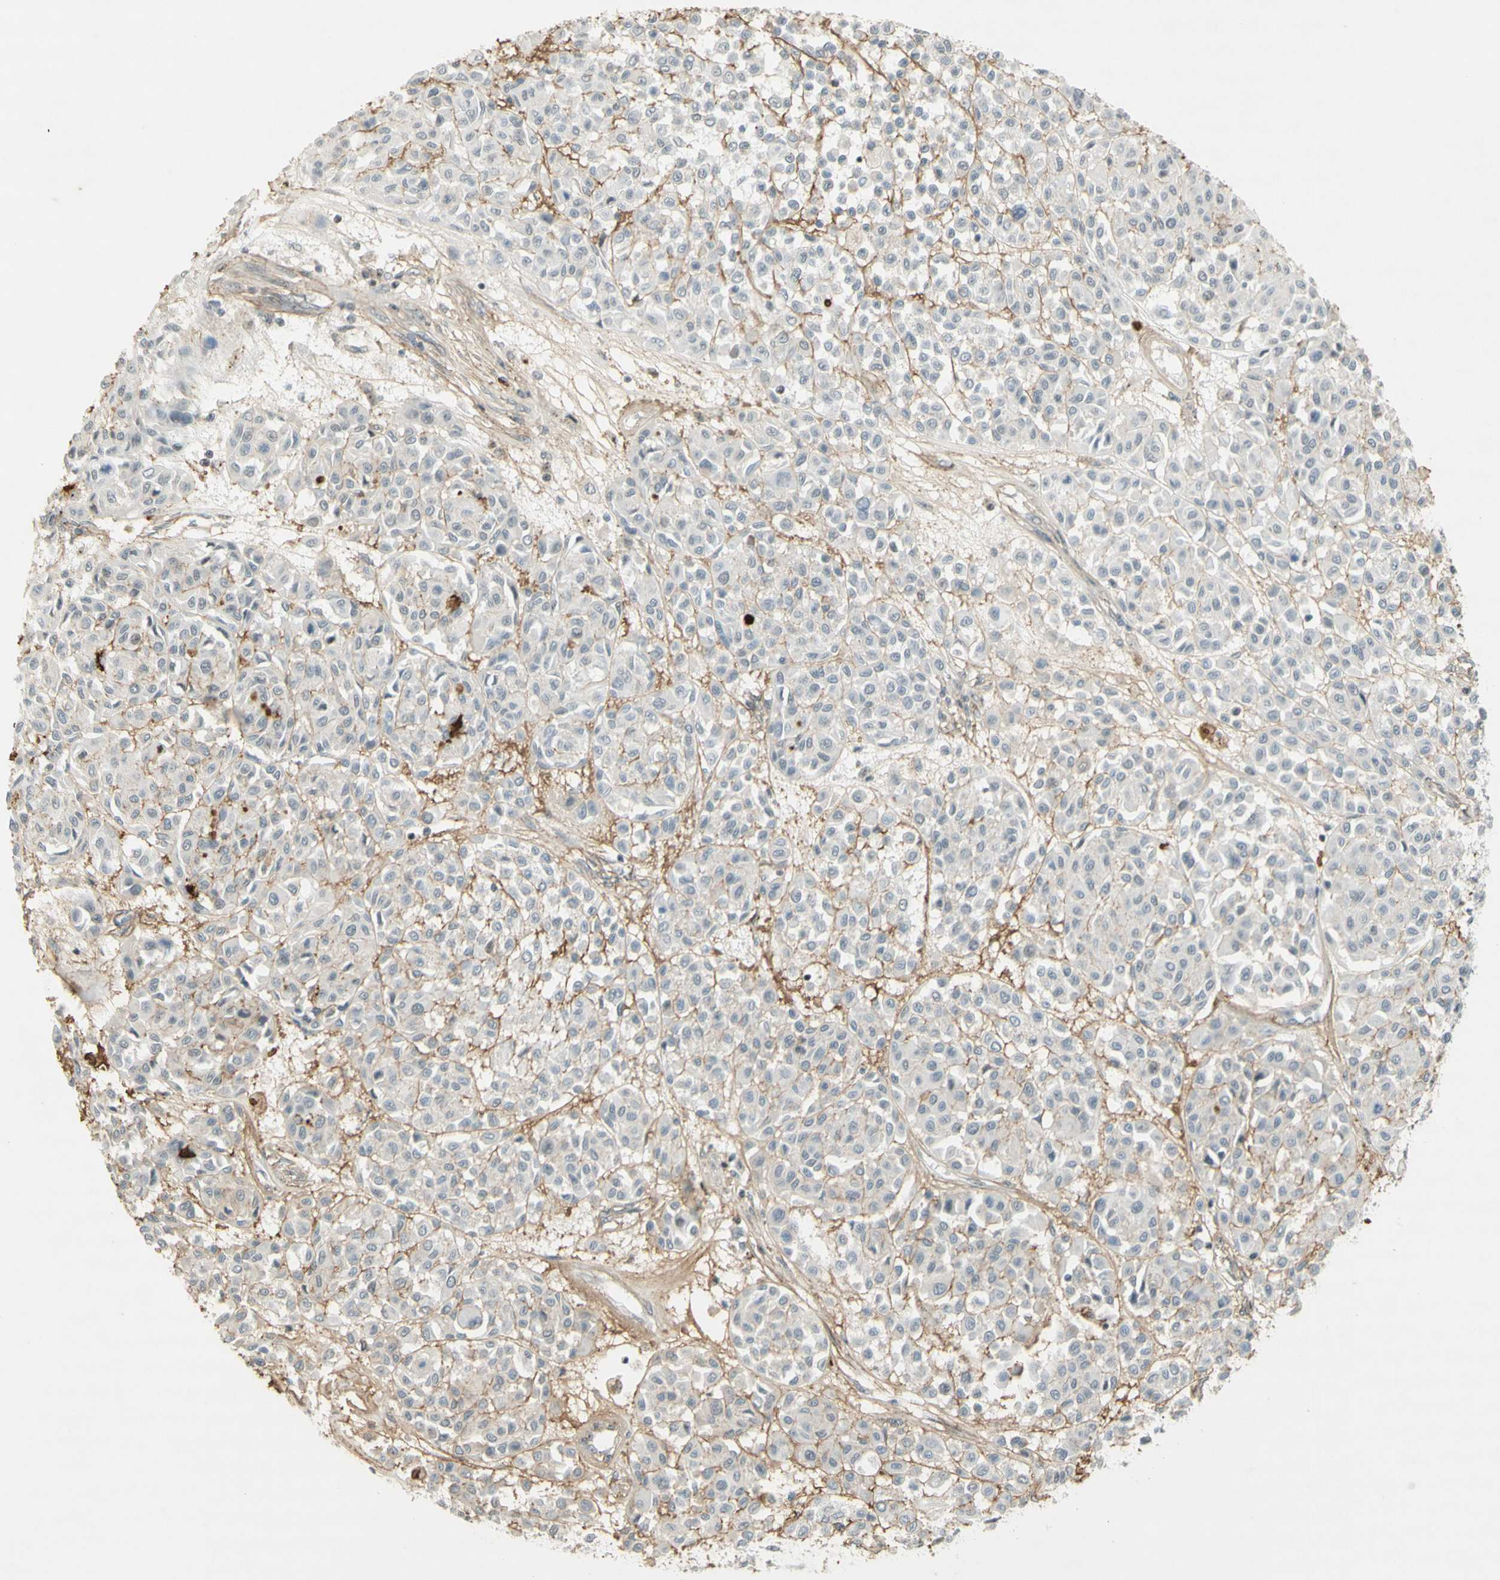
{"staining": {"intensity": "negative", "quantity": "none", "location": "none"}, "tissue": "melanoma", "cell_type": "Tumor cells", "image_type": "cancer", "snomed": [{"axis": "morphology", "description": "Malignant melanoma, Metastatic site"}, {"axis": "topography", "description": "Soft tissue"}], "caption": "Tumor cells show no significant protein positivity in malignant melanoma (metastatic site).", "gene": "IRF1", "patient": {"sex": "male", "age": 41}}